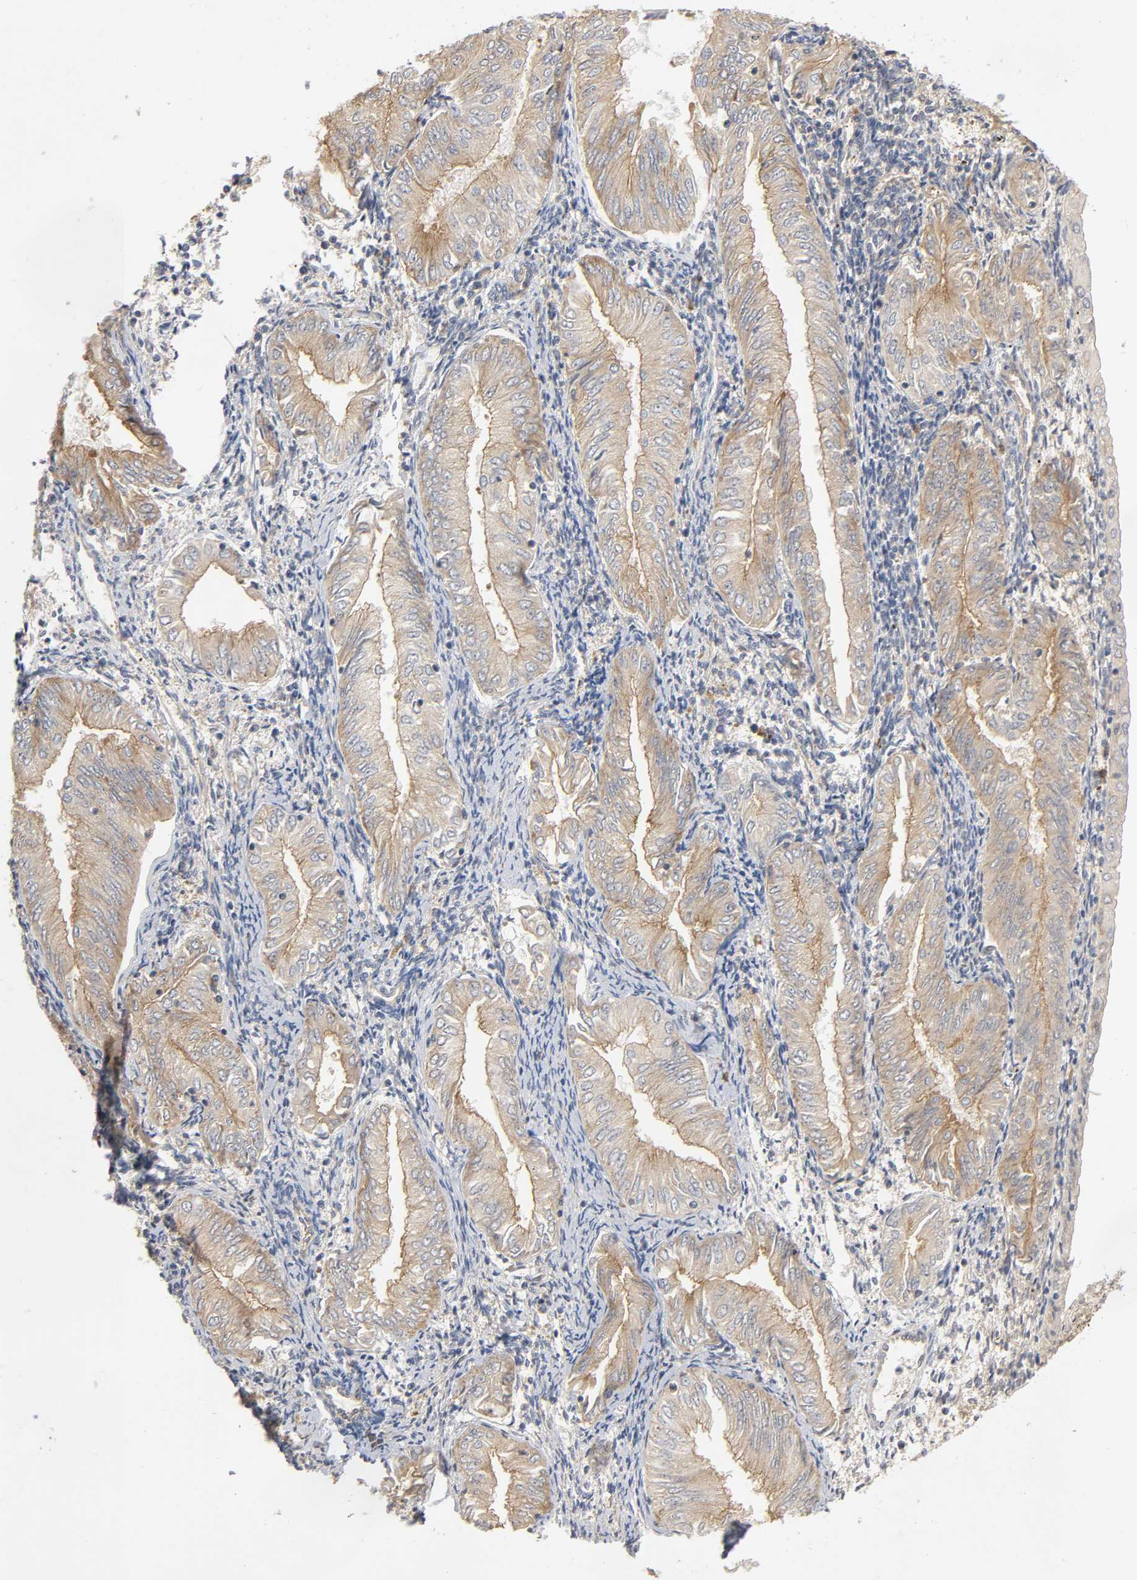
{"staining": {"intensity": "weak", "quantity": ">75%", "location": "cytoplasmic/membranous"}, "tissue": "endometrial cancer", "cell_type": "Tumor cells", "image_type": "cancer", "snomed": [{"axis": "morphology", "description": "Adenocarcinoma, NOS"}, {"axis": "topography", "description": "Endometrium"}], "caption": "Endometrial cancer stained with a brown dye displays weak cytoplasmic/membranous positive staining in about >75% of tumor cells.", "gene": "SCHIP1", "patient": {"sex": "female", "age": 53}}